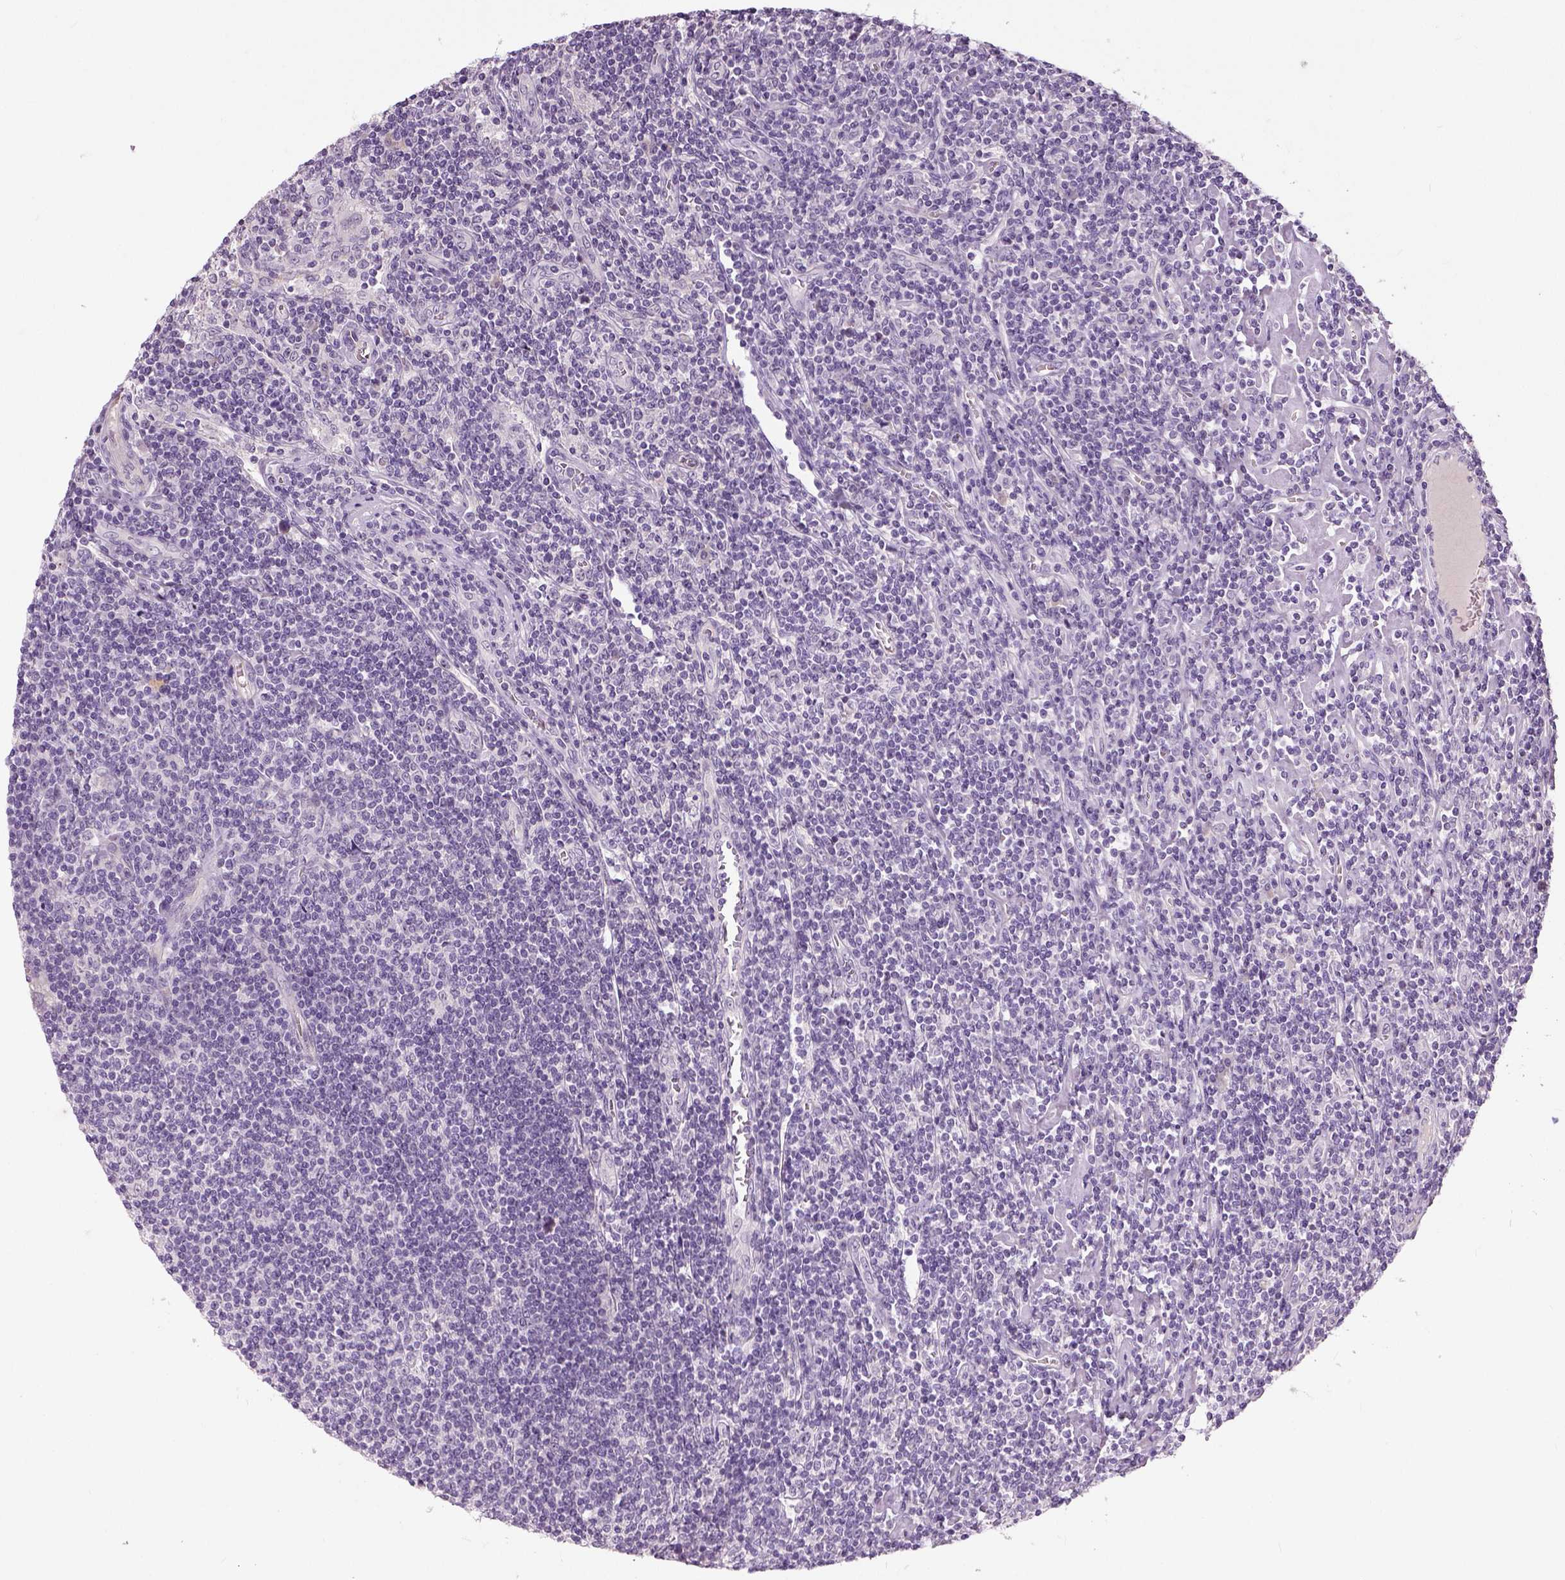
{"staining": {"intensity": "negative", "quantity": "none", "location": "none"}, "tissue": "lymphoma", "cell_type": "Tumor cells", "image_type": "cancer", "snomed": [{"axis": "morphology", "description": "Hodgkin's disease, NOS"}, {"axis": "topography", "description": "Lymph node"}], "caption": "There is no significant positivity in tumor cells of Hodgkin's disease. (Stains: DAB (3,3'-diaminobenzidine) immunohistochemistry (IHC) with hematoxylin counter stain, Microscopy: brightfield microscopy at high magnification).", "gene": "NECAB1", "patient": {"sex": "male", "age": 40}}